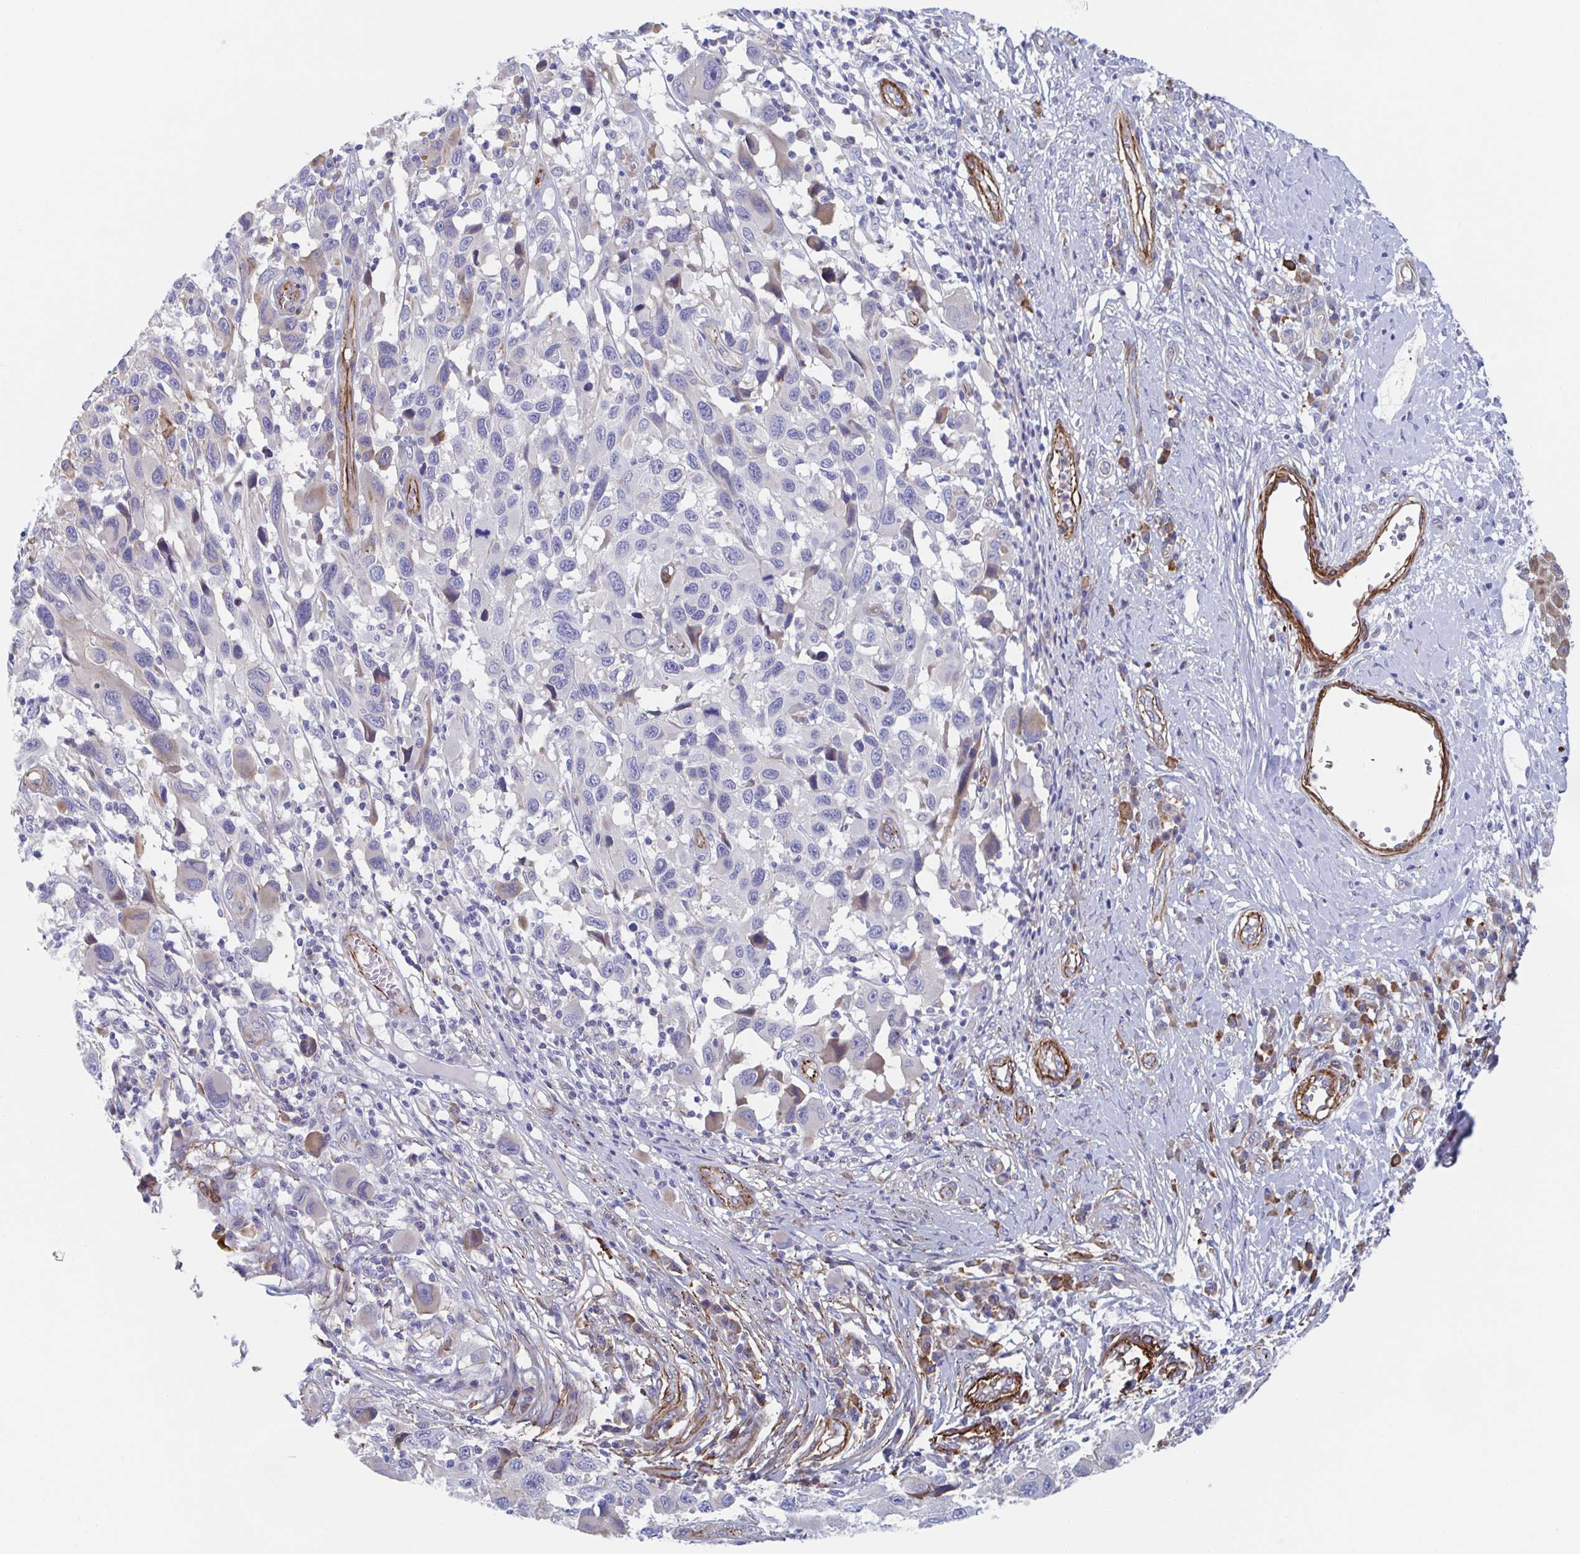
{"staining": {"intensity": "negative", "quantity": "none", "location": "none"}, "tissue": "melanoma", "cell_type": "Tumor cells", "image_type": "cancer", "snomed": [{"axis": "morphology", "description": "Malignant melanoma, NOS"}, {"axis": "topography", "description": "Skin"}], "caption": "A high-resolution micrograph shows IHC staining of malignant melanoma, which shows no significant positivity in tumor cells.", "gene": "KLC3", "patient": {"sex": "male", "age": 53}}